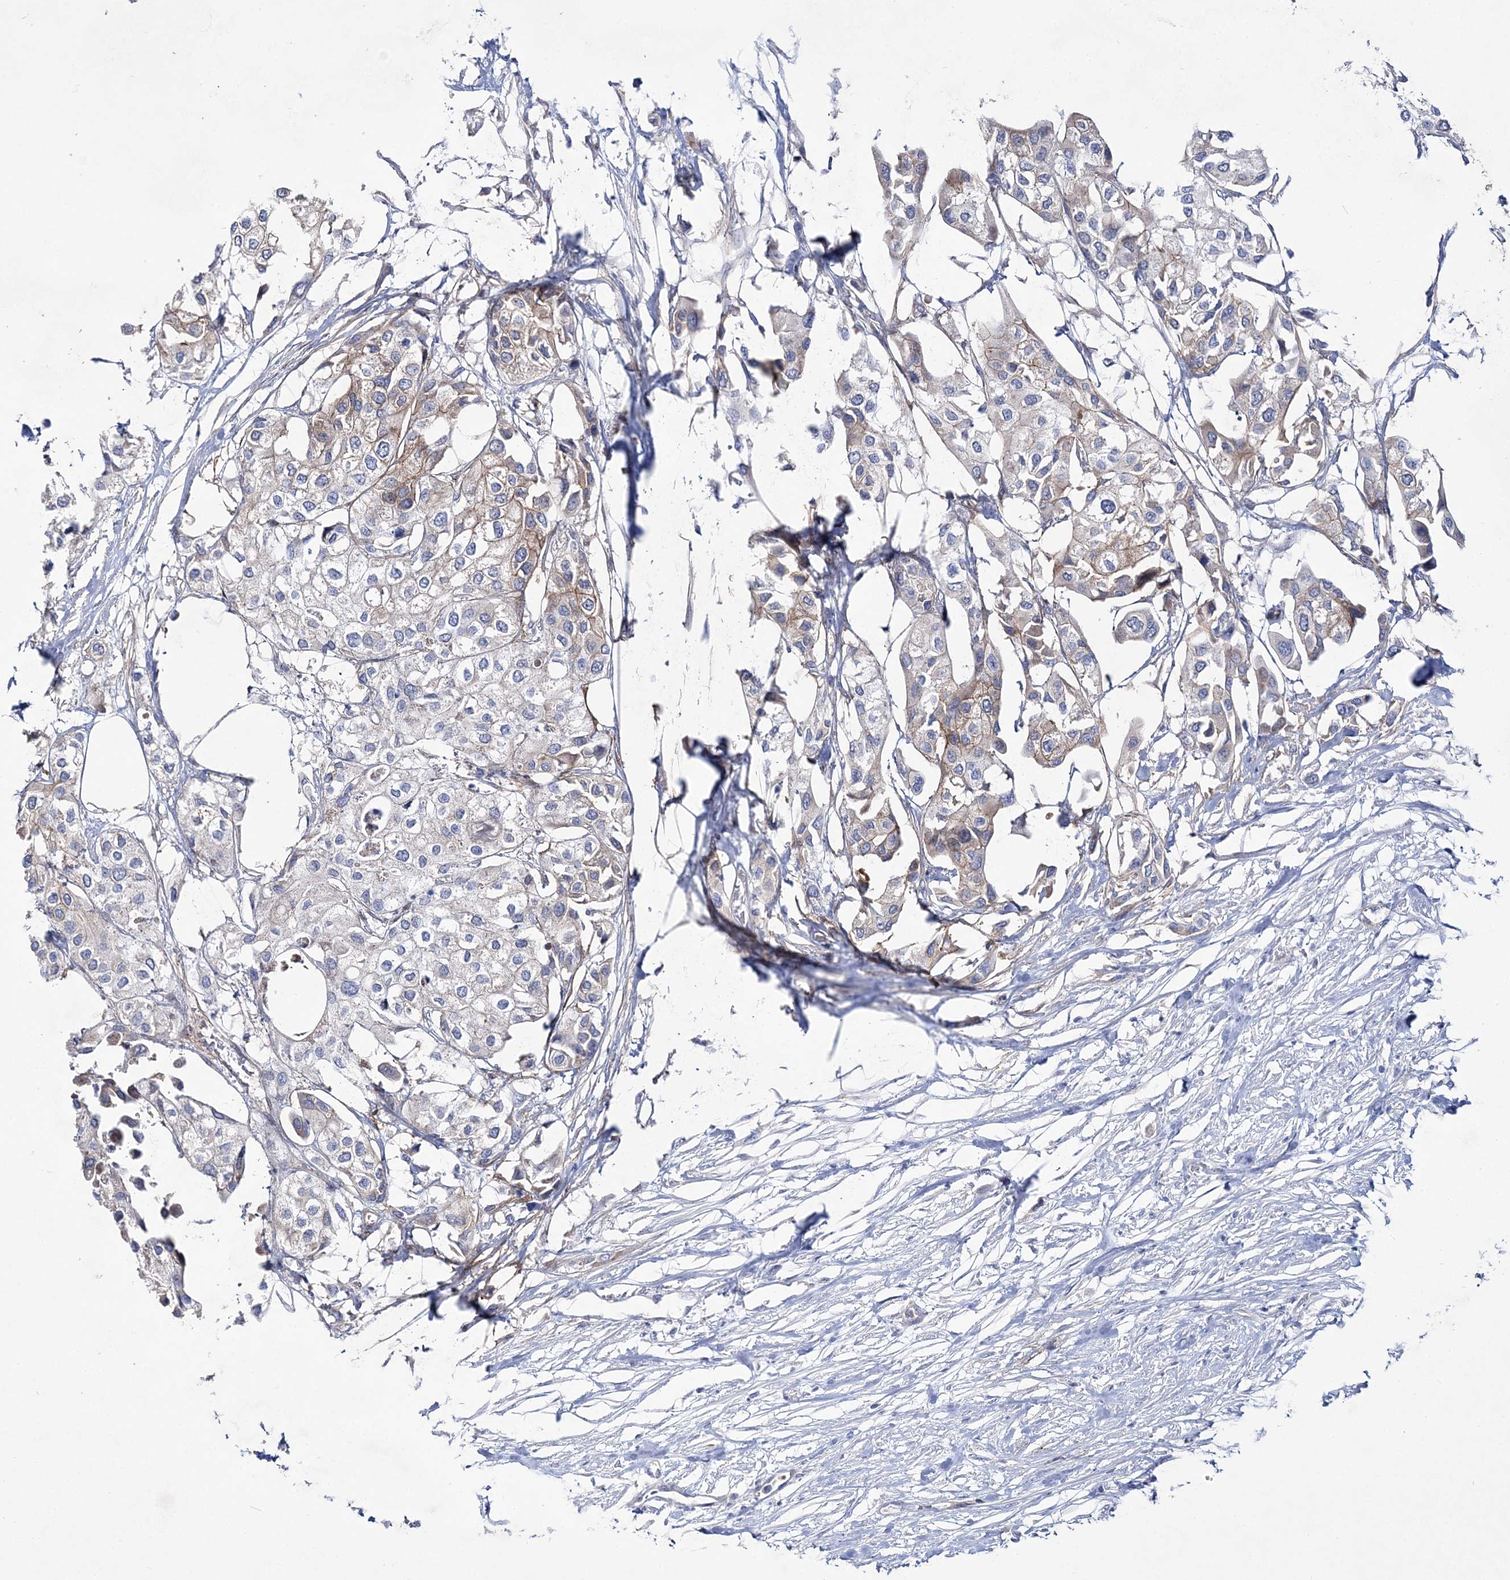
{"staining": {"intensity": "weak", "quantity": "<25%", "location": "cytoplasmic/membranous"}, "tissue": "urothelial cancer", "cell_type": "Tumor cells", "image_type": "cancer", "snomed": [{"axis": "morphology", "description": "Urothelial carcinoma, High grade"}, {"axis": "topography", "description": "Urinary bladder"}], "caption": "Urothelial cancer was stained to show a protein in brown. There is no significant positivity in tumor cells.", "gene": "ANO1", "patient": {"sex": "male", "age": 64}}